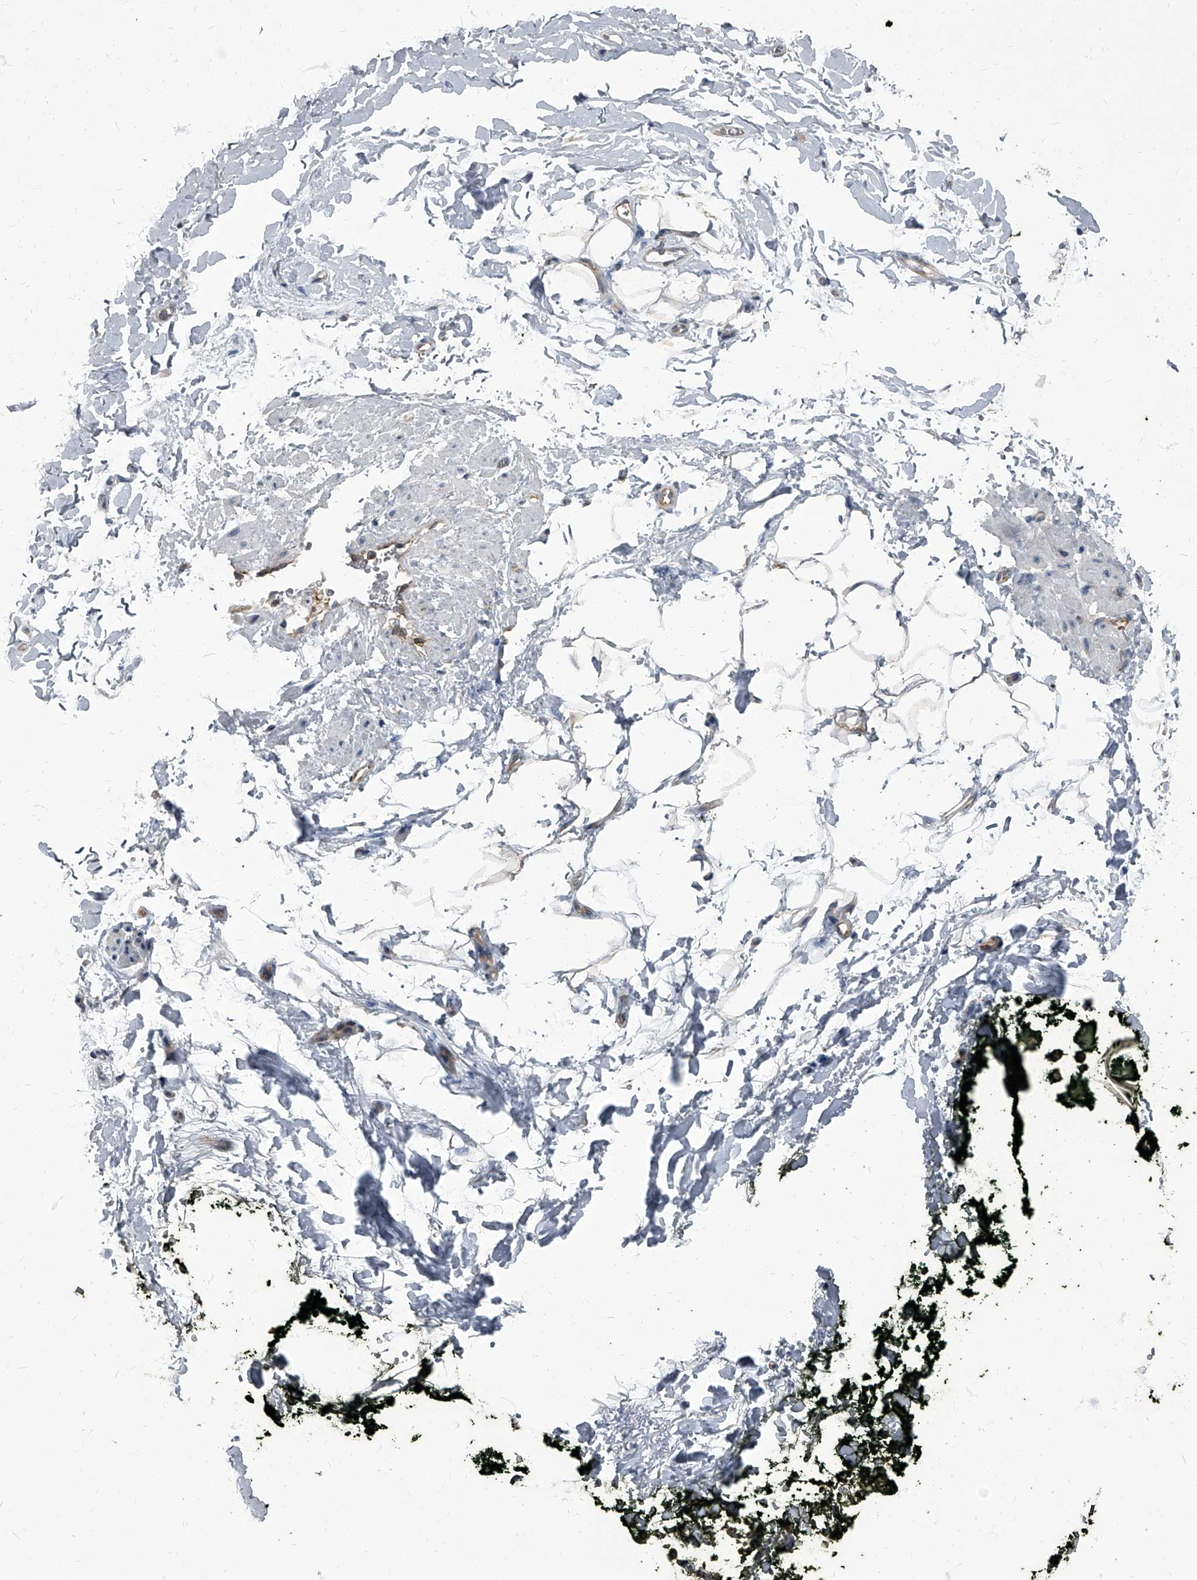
{"staining": {"intensity": "negative", "quantity": "none", "location": "none"}, "tissue": "adipose tissue", "cell_type": "Adipocytes", "image_type": "normal", "snomed": [{"axis": "morphology", "description": "Normal tissue, NOS"}, {"axis": "morphology", "description": "Adenocarcinoma, NOS"}, {"axis": "topography", "description": "Pancreas"}, {"axis": "topography", "description": "Peripheral nerve tissue"}], "caption": "This is an IHC micrograph of benign adipose tissue. There is no staining in adipocytes.", "gene": "CDV3", "patient": {"sex": "male", "age": 59}}